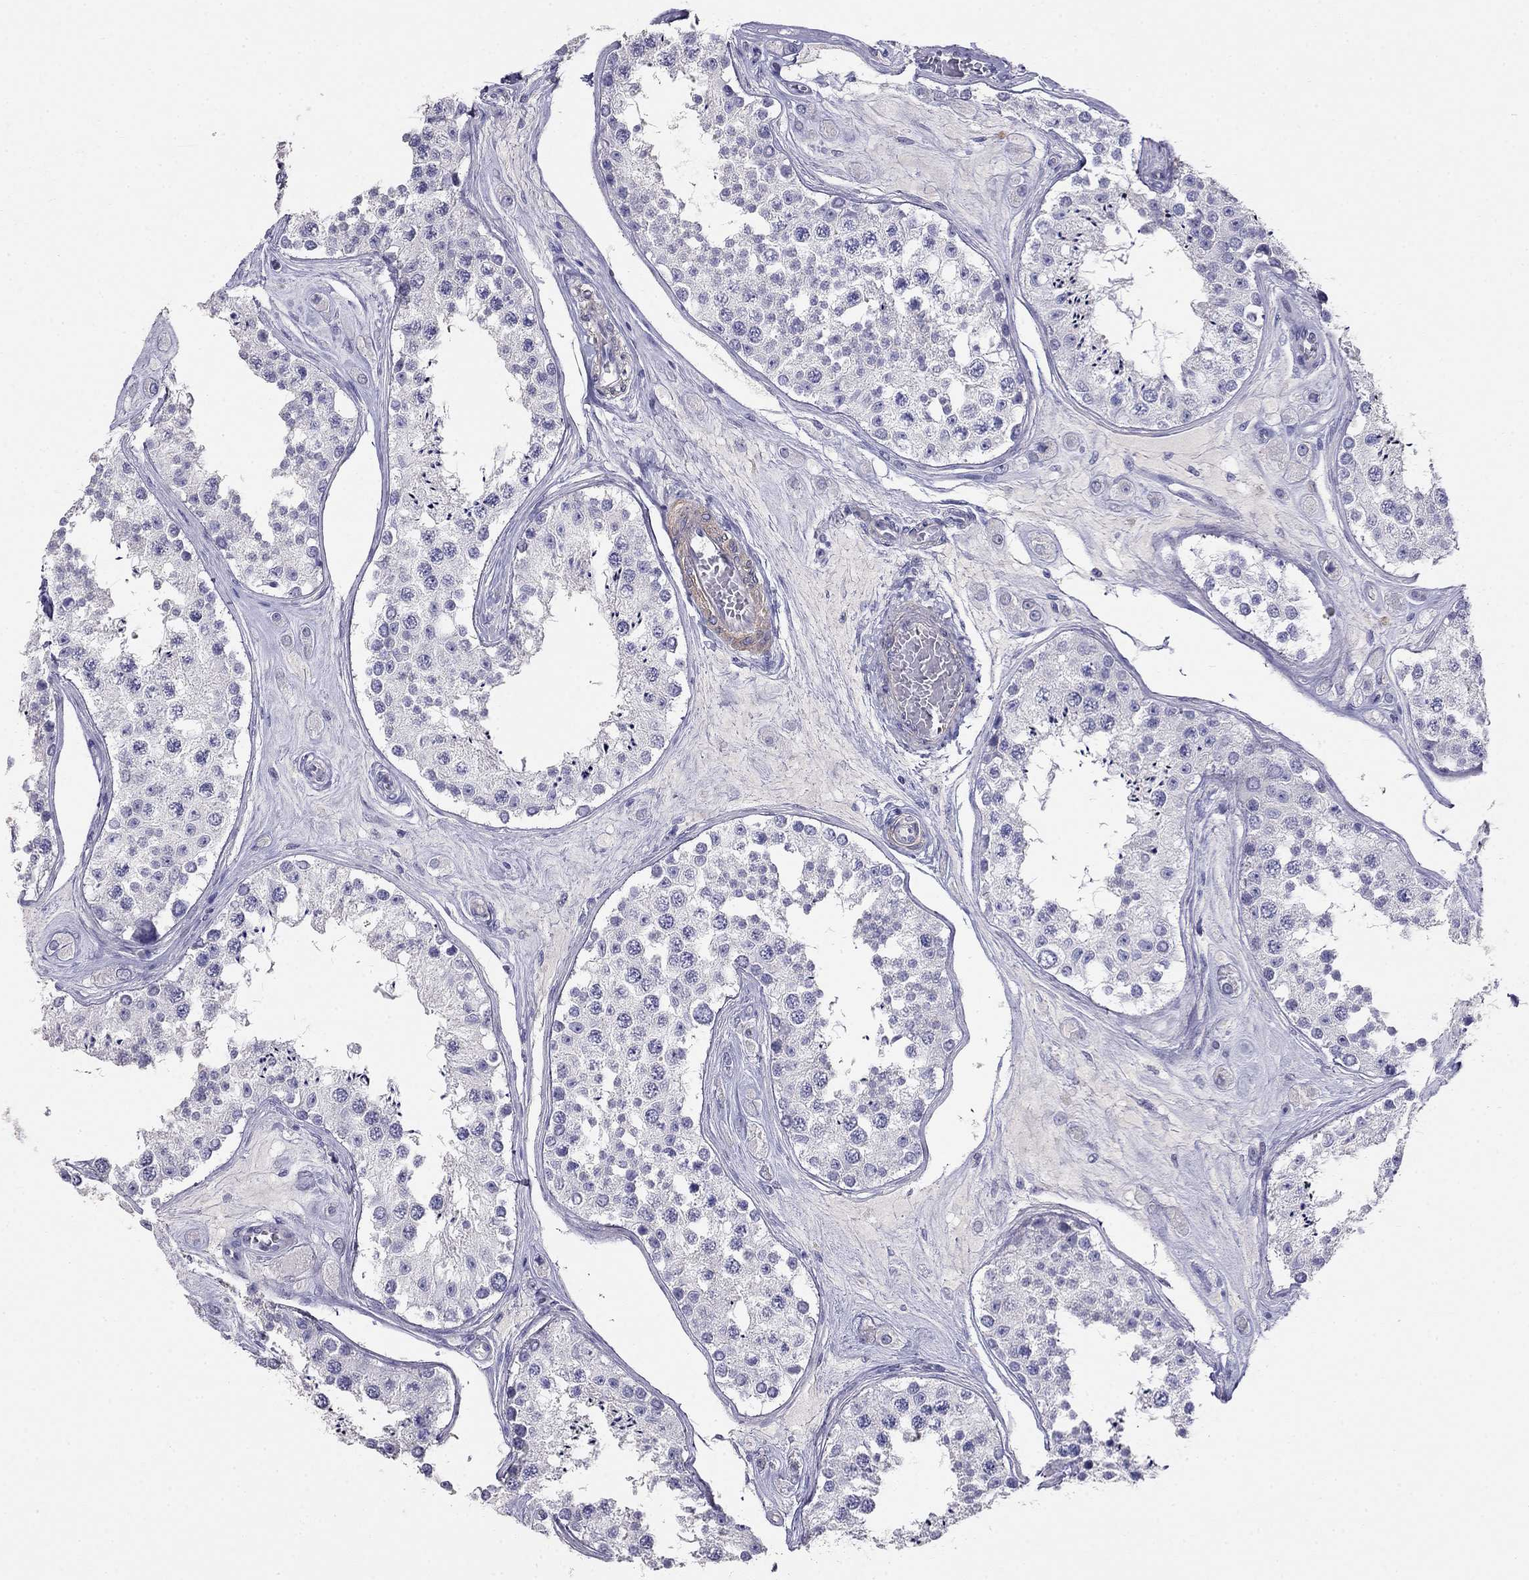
{"staining": {"intensity": "negative", "quantity": "none", "location": "none"}, "tissue": "testis", "cell_type": "Cells in seminiferous ducts", "image_type": "normal", "snomed": [{"axis": "morphology", "description": "Normal tissue, NOS"}, {"axis": "topography", "description": "Testis"}], "caption": "Immunohistochemistry micrograph of unremarkable testis: human testis stained with DAB (3,3'-diaminobenzidine) reveals no significant protein expression in cells in seminiferous ducts. Brightfield microscopy of immunohistochemistry (IHC) stained with DAB (3,3'-diaminobenzidine) (brown) and hematoxylin (blue), captured at high magnification.", "gene": "LY6H", "patient": {"sex": "male", "age": 25}}